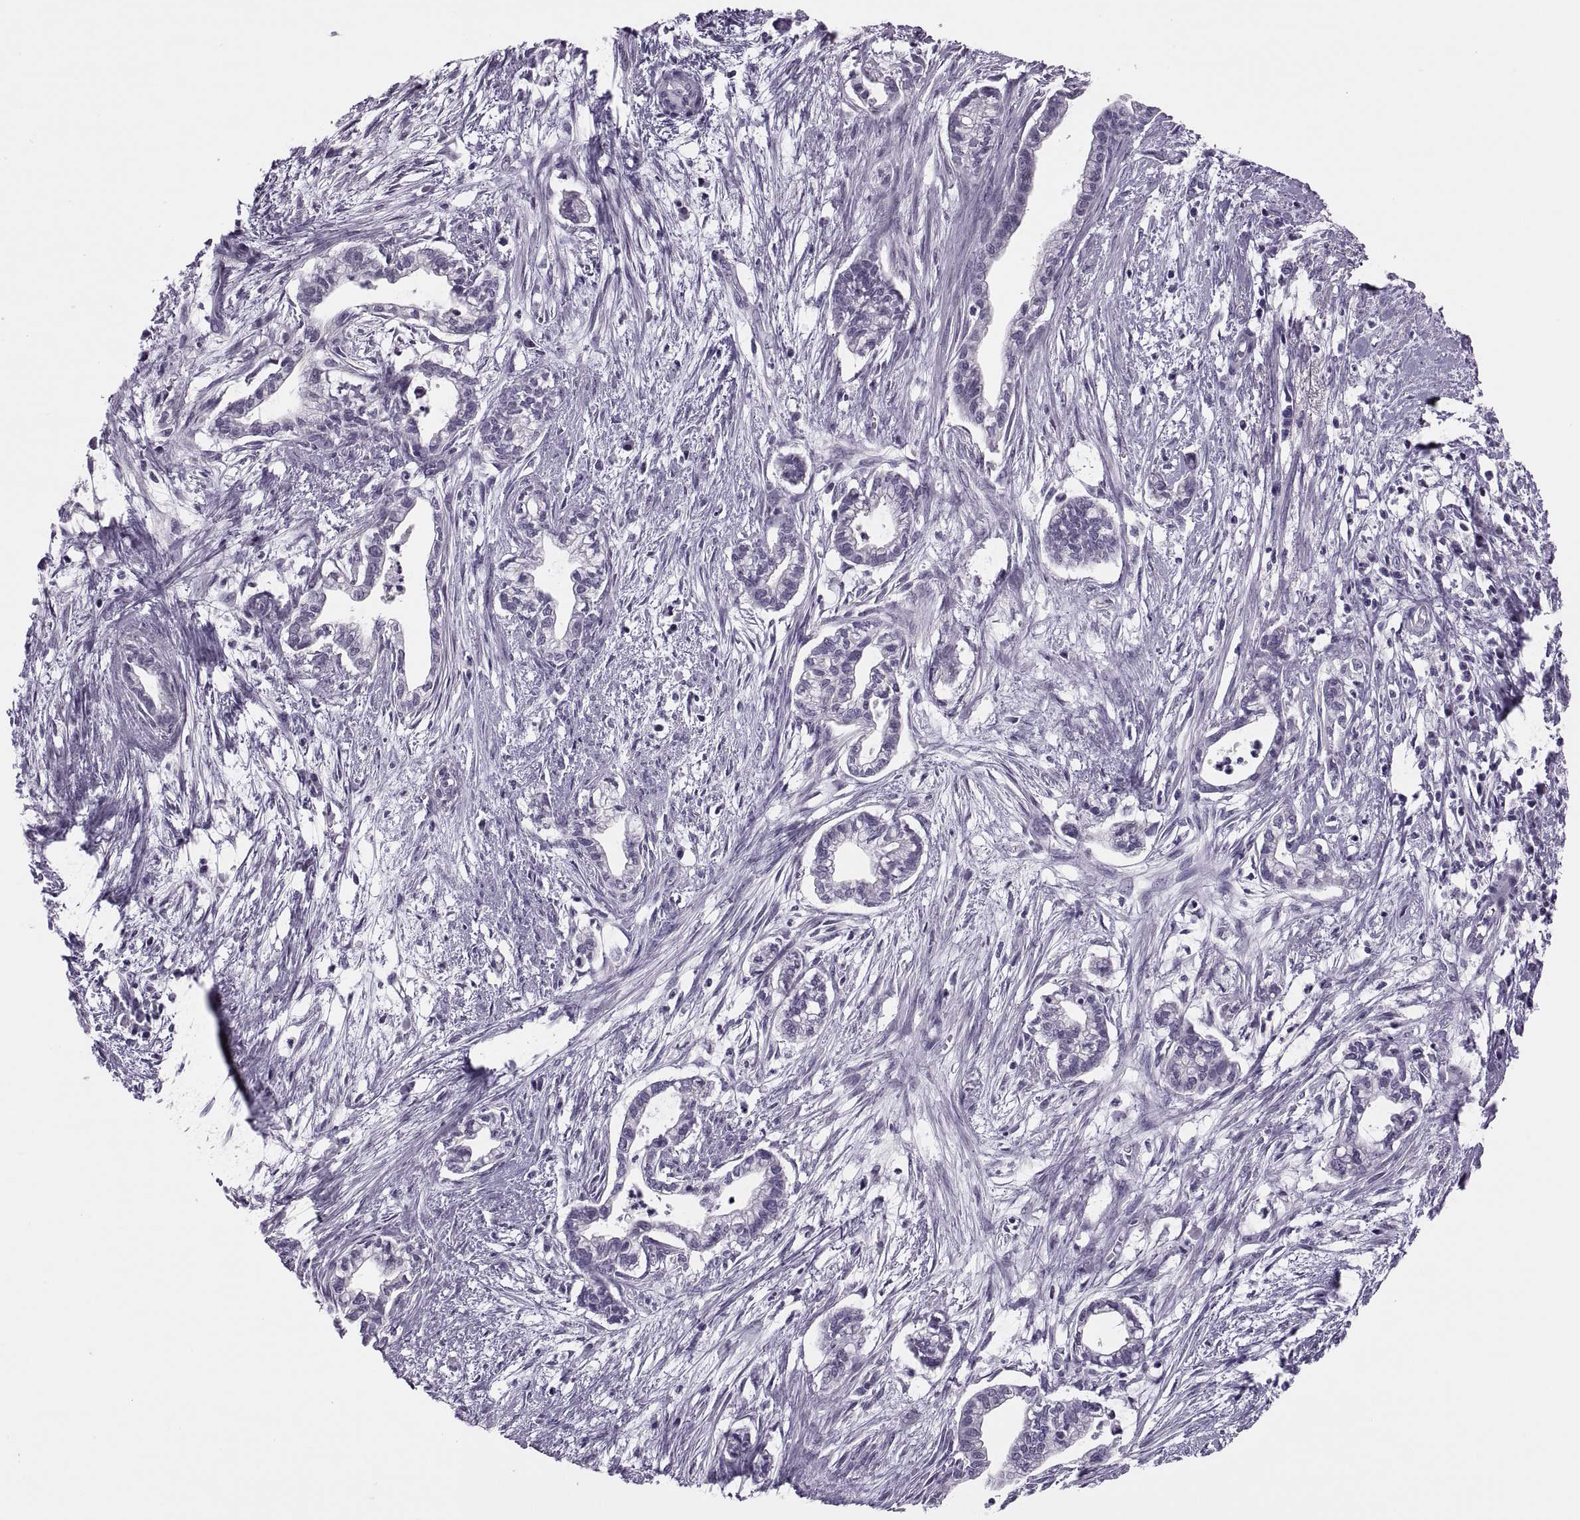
{"staining": {"intensity": "negative", "quantity": "none", "location": "none"}, "tissue": "cervical cancer", "cell_type": "Tumor cells", "image_type": "cancer", "snomed": [{"axis": "morphology", "description": "Adenocarcinoma, NOS"}, {"axis": "topography", "description": "Cervix"}], "caption": "Cervical adenocarcinoma stained for a protein using IHC displays no expression tumor cells.", "gene": "SYNGR4", "patient": {"sex": "female", "age": 62}}